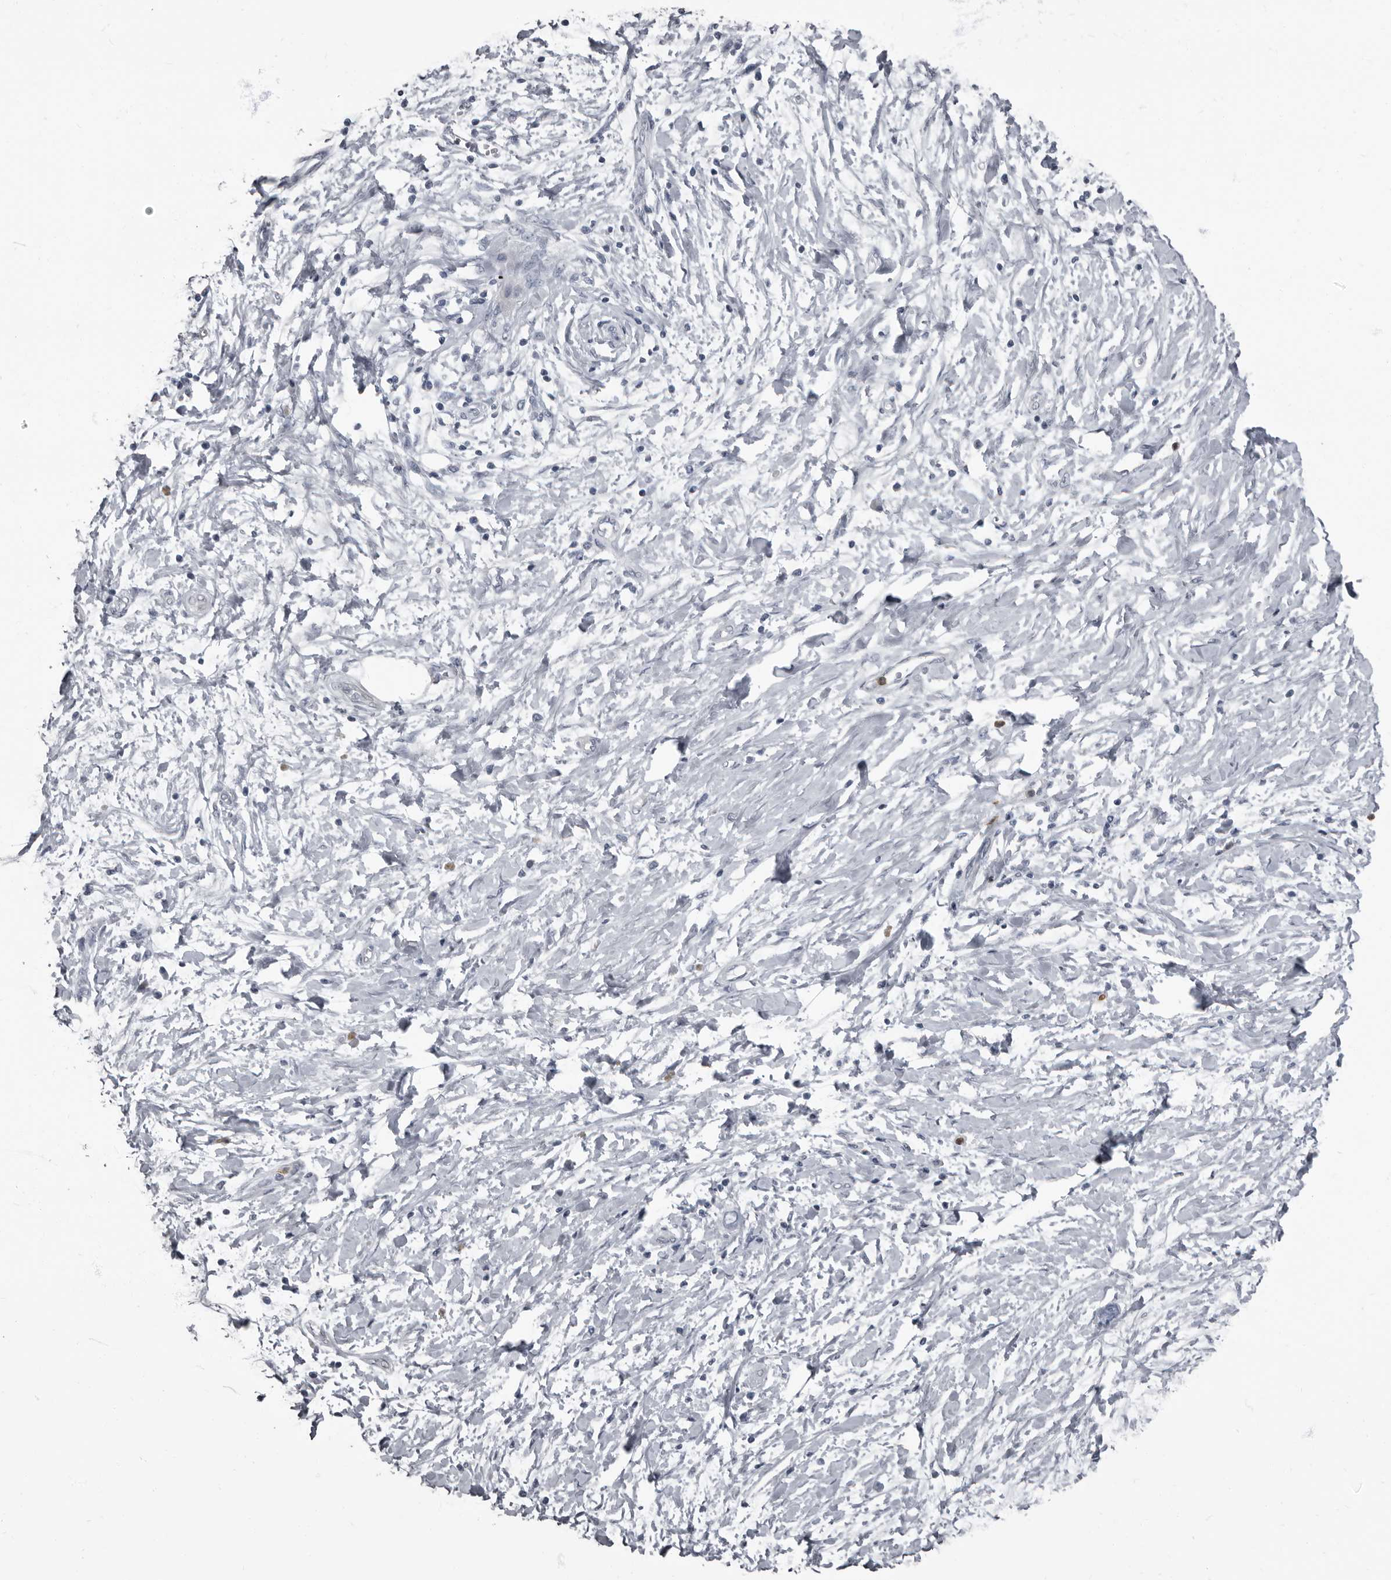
{"staining": {"intensity": "negative", "quantity": "none", "location": "none"}, "tissue": "pancreatic cancer", "cell_type": "Tumor cells", "image_type": "cancer", "snomed": [{"axis": "morphology", "description": "Normal tissue, NOS"}, {"axis": "morphology", "description": "Adenocarcinoma, NOS"}, {"axis": "topography", "description": "Pancreas"}, {"axis": "topography", "description": "Peripheral nerve tissue"}], "caption": "Tumor cells show no significant staining in adenocarcinoma (pancreatic).", "gene": "TPD52L1", "patient": {"sex": "male", "age": 59}}